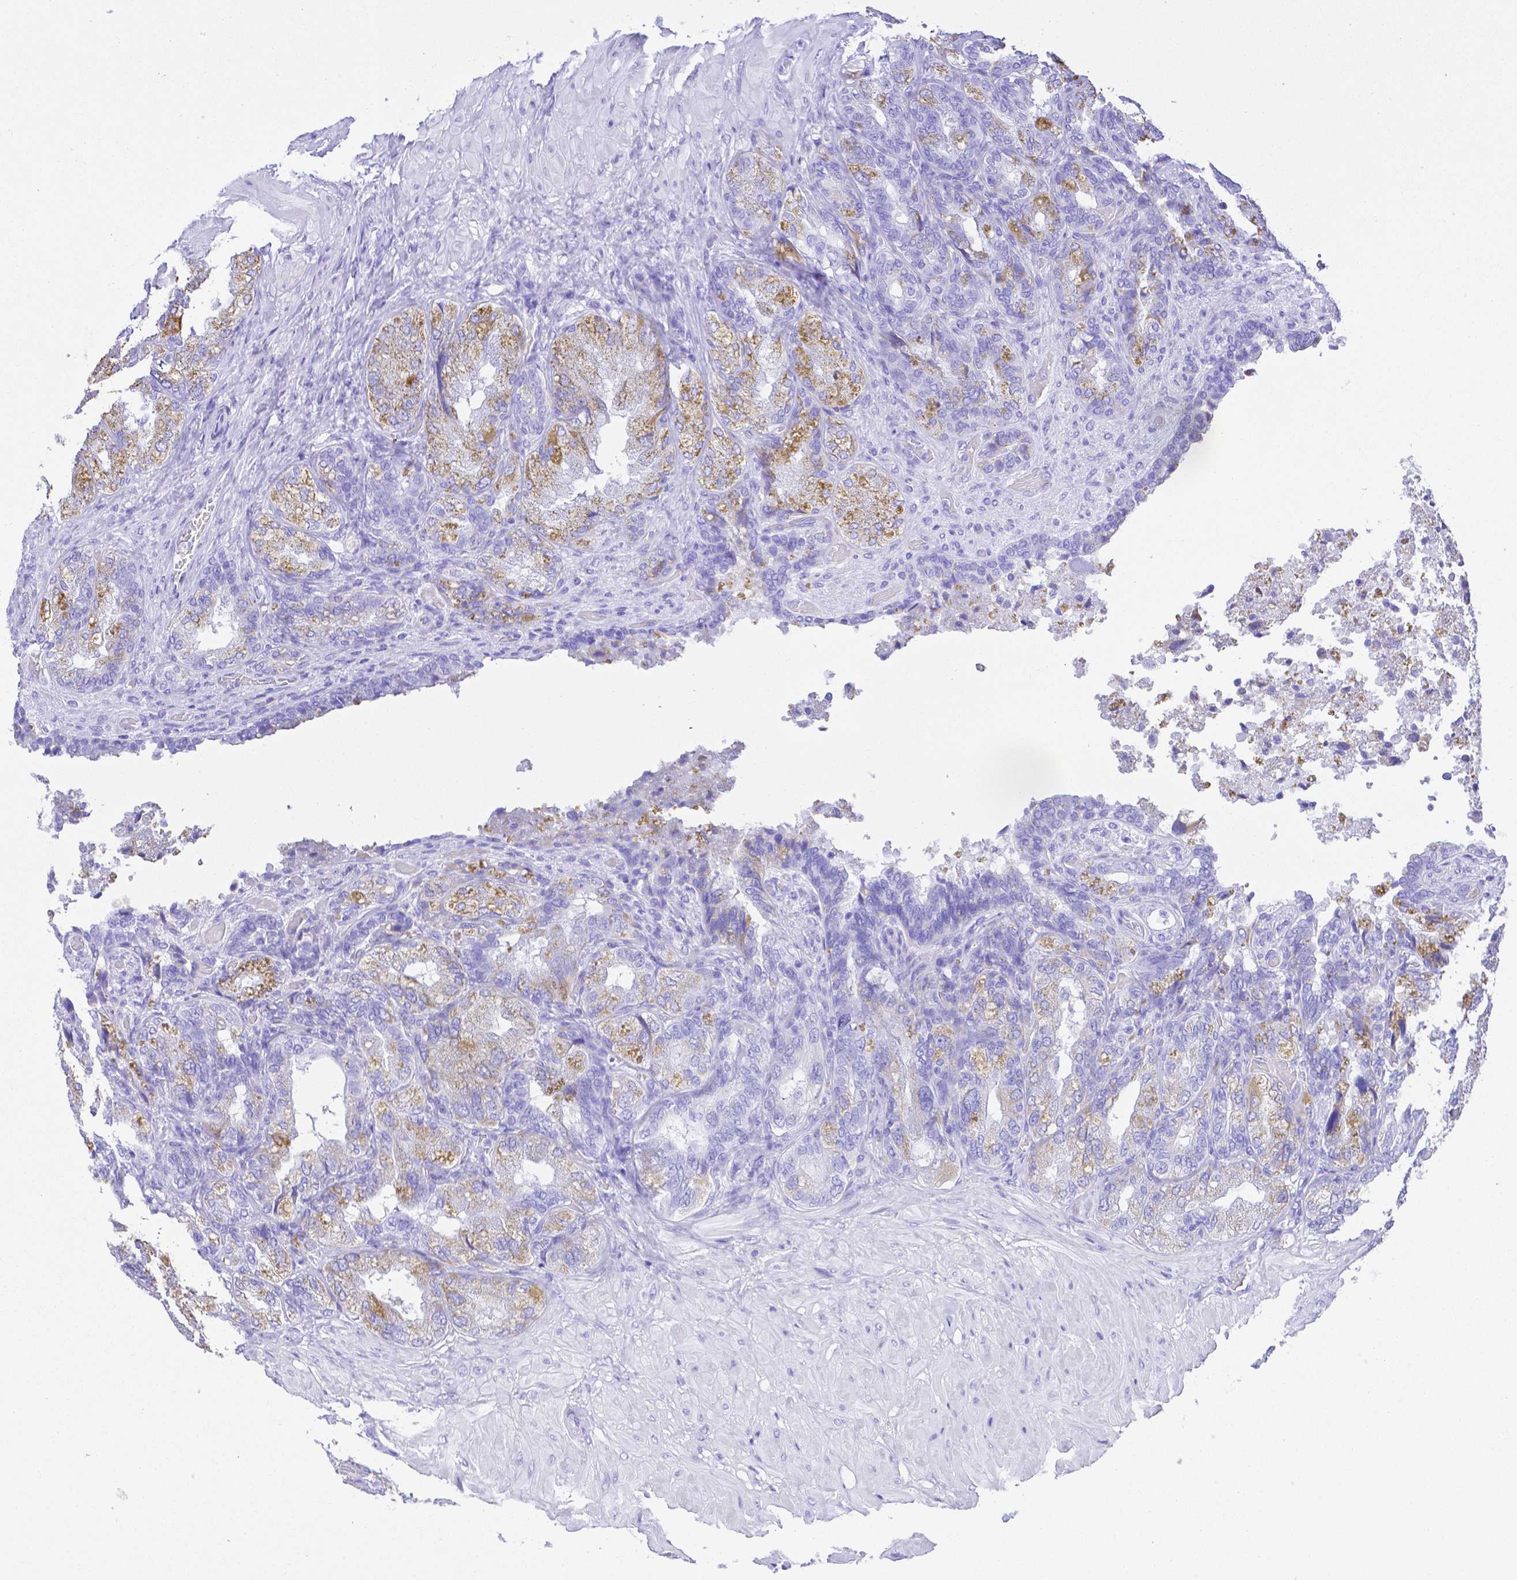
{"staining": {"intensity": "negative", "quantity": "none", "location": "none"}, "tissue": "seminal vesicle", "cell_type": "Glandular cells", "image_type": "normal", "snomed": [{"axis": "morphology", "description": "Normal tissue, NOS"}, {"axis": "topography", "description": "Seminal veicle"}], "caption": "Seminal vesicle was stained to show a protein in brown. There is no significant positivity in glandular cells. Brightfield microscopy of IHC stained with DAB (brown) and hematoxylin (blue), captured at high magnification.", "gene": "SMR3A", "patient": {"sex": "male", "age": 57}}